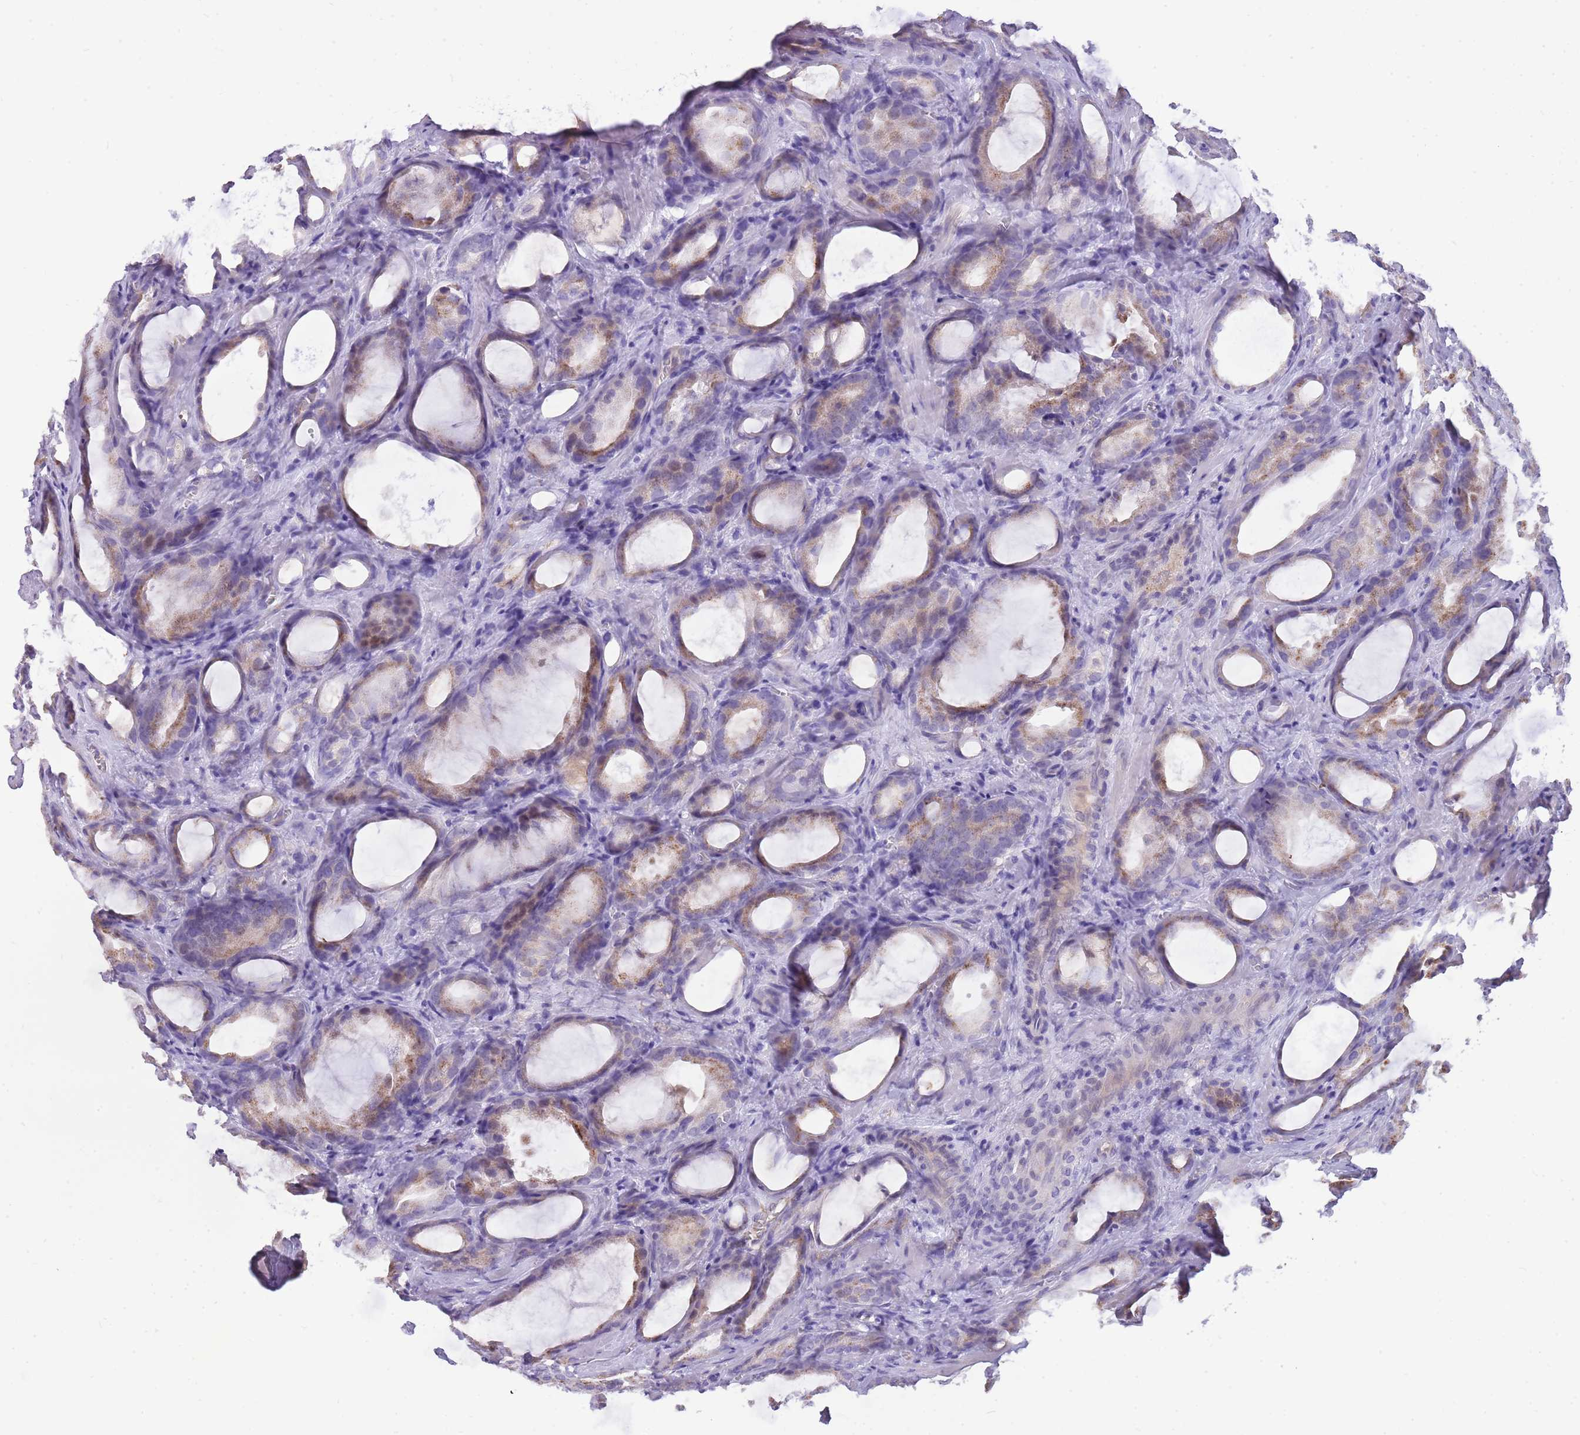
{"staining": {"intensity": "weak", "quantity": "25%-75%", "location": "cytoplasmic/membranous"}, "tissue": "prostate cancer", "cell_type": "Tumor cells", "image_type": "cancer", "snomed": [{"axis": "morphology", "description": "Adenocarcinoma, High grade"}, {"axis": "topography", "description": "Prostate"}], "caption": "Weak cytoplasmic/membranous positivity is identified in approximately 25%-75% of tumor cells in prostate cancer (high-grade adenocarcinoma).", "gene": "PCNX1", "patient": {"sex": "male", "age": 72}}